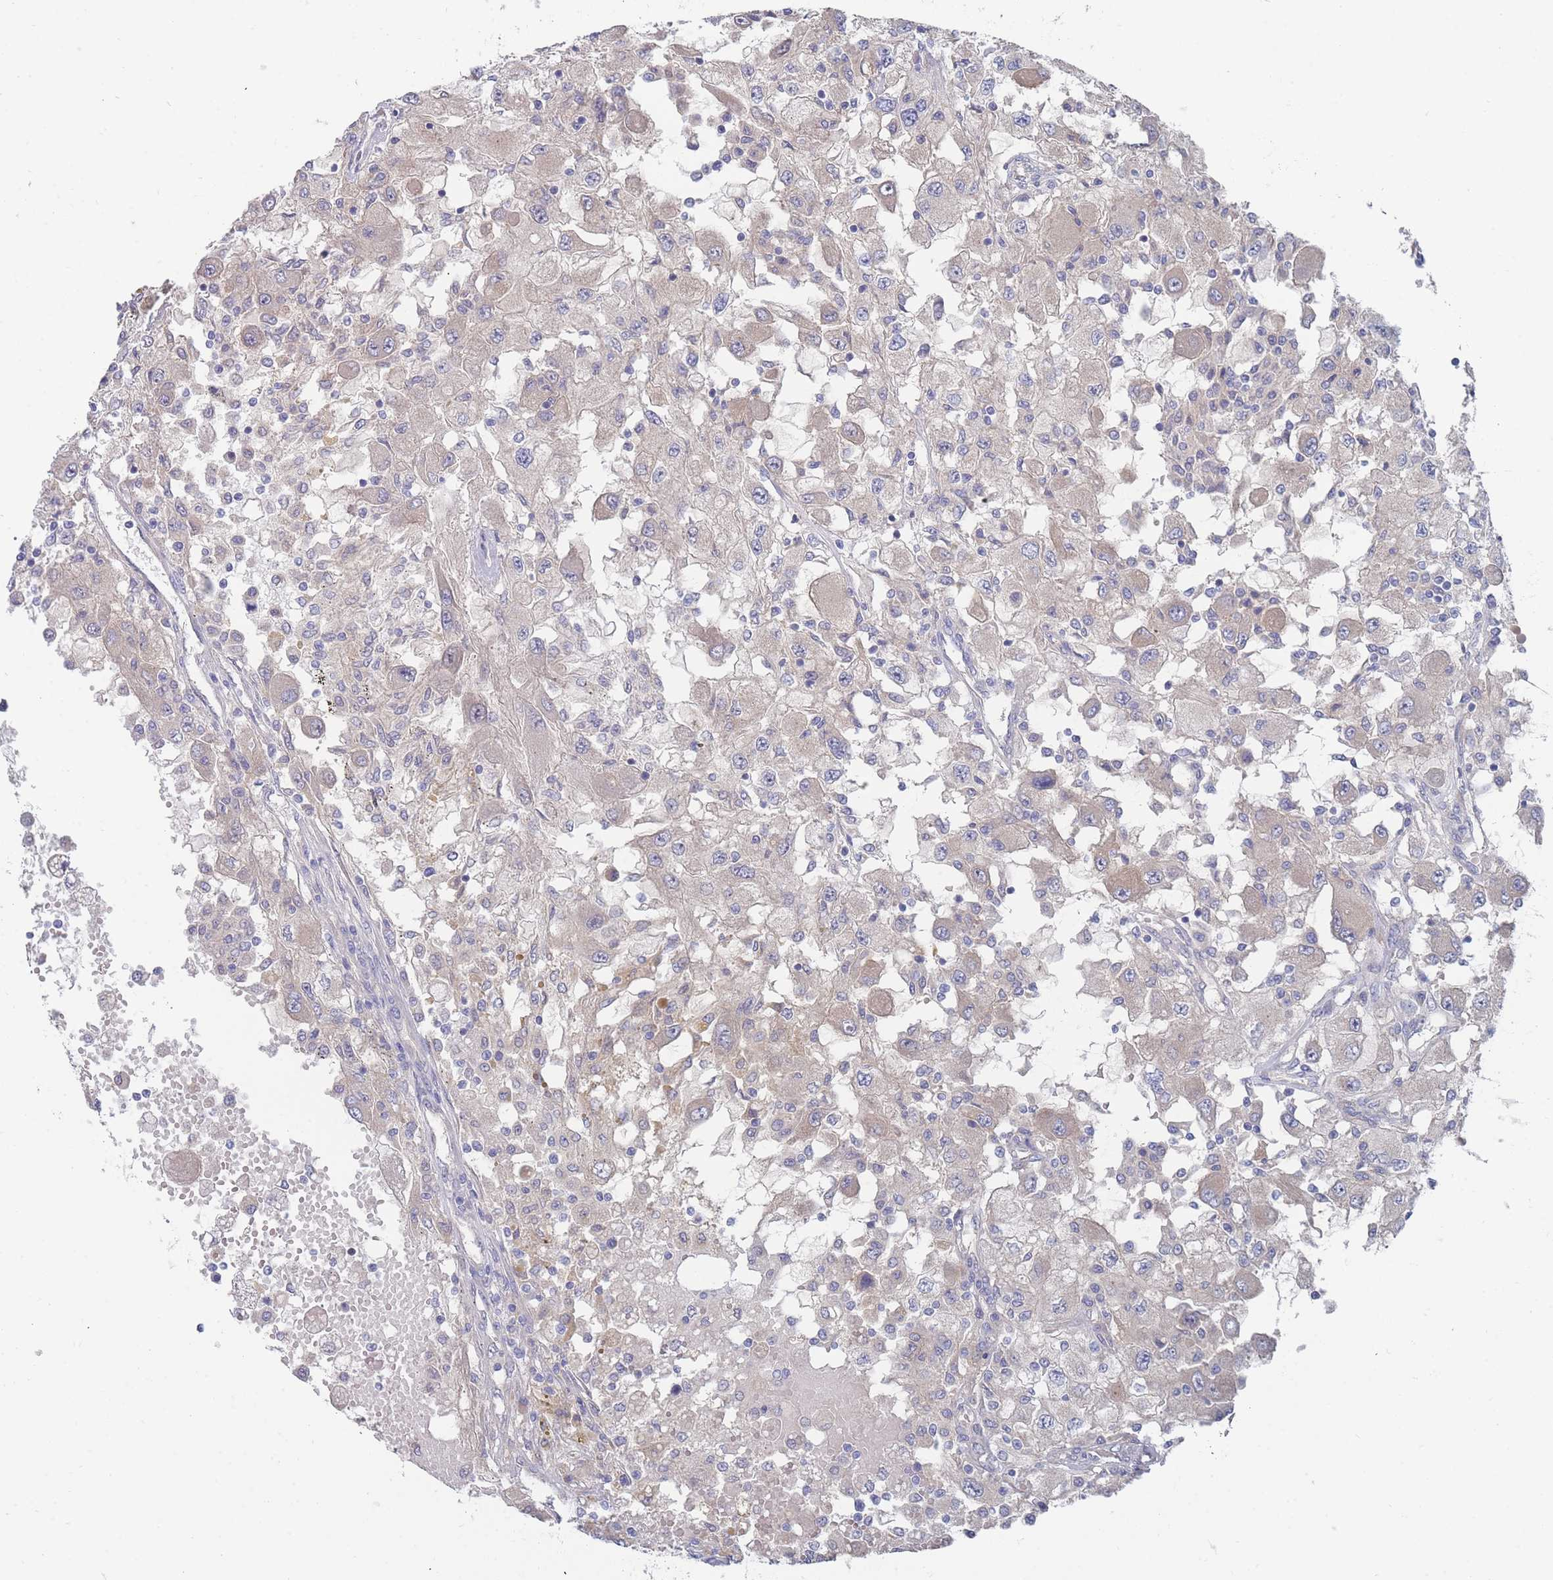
{"staining": {"intensity": "negative", "quantity": "none", "location": "none"}, "tissue": "renal cancer", "cell_type": "Tumor cells", "image_type": "cancer", "snomed": [{"axis": "morphology", "description": "Adenocarcinoma, NOS"}, {"axis": "topography", "description": "Kidney"}], "caption": "Tumor cells show no significant protein expression in adenocarcinoma (renal).", "gene": "NUB1", "patient": {"sex": "female", "age": 67}}